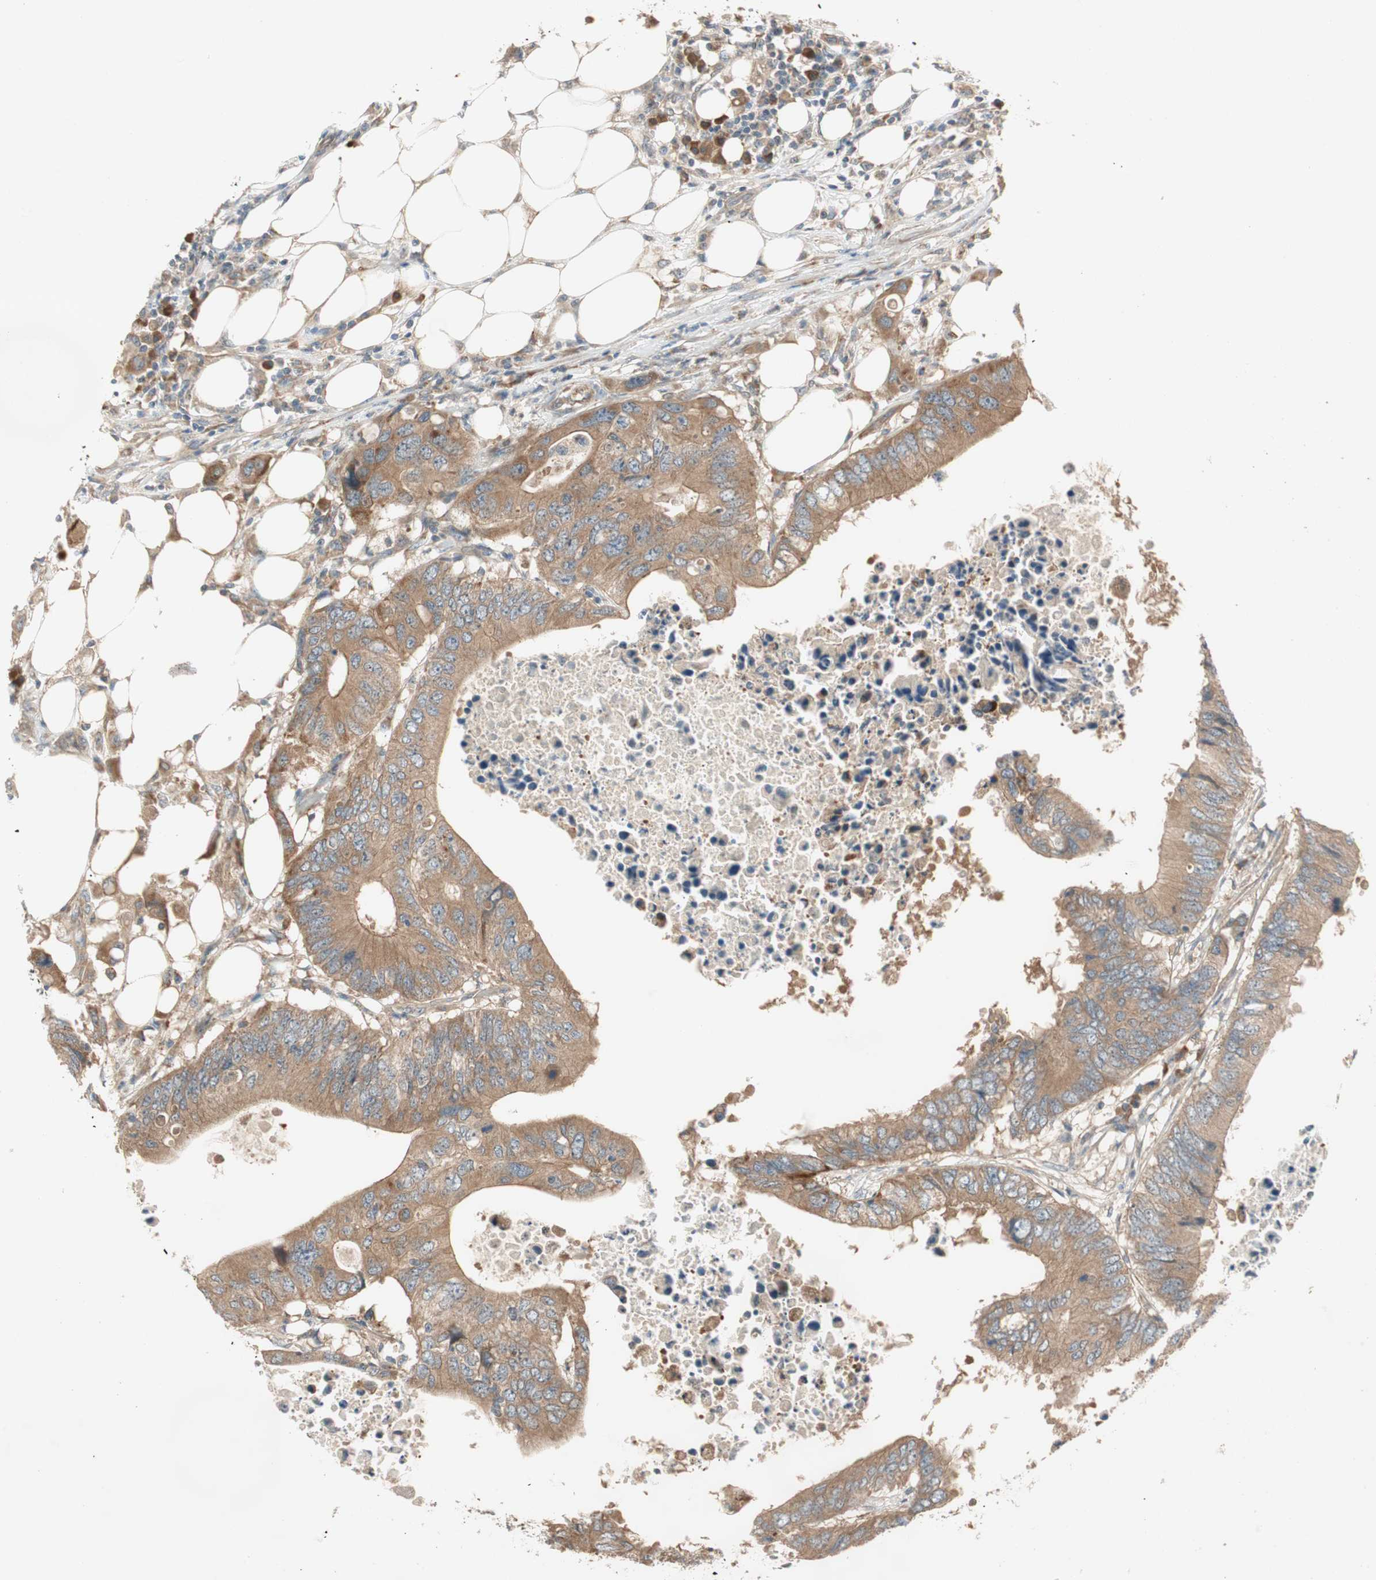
{"staining": {"intensity": "moderate", "quantity": ">75%", "location": "cytoplasmic/membranous"}, "tissue": "colorectal cancer", "cell_type": "Tumor cells", "image_type": "cancer", "snomed": [{"axis": "morphology", "description": "Adenocarcinoma, NOS"}, {"axis": "topography", "description": "Colon"}], "caption": "Immunohistochemical staining of colorectal cancer (adenocarcinoma) reveals moderate cytoplasmic/membranous protein positivity in about >75% of tumor cells. The protein of interest is shown in brown color, while the nuclei are stained blue.", "gene": "NCLN", "patient": {"sex": "male", "age": 71}}